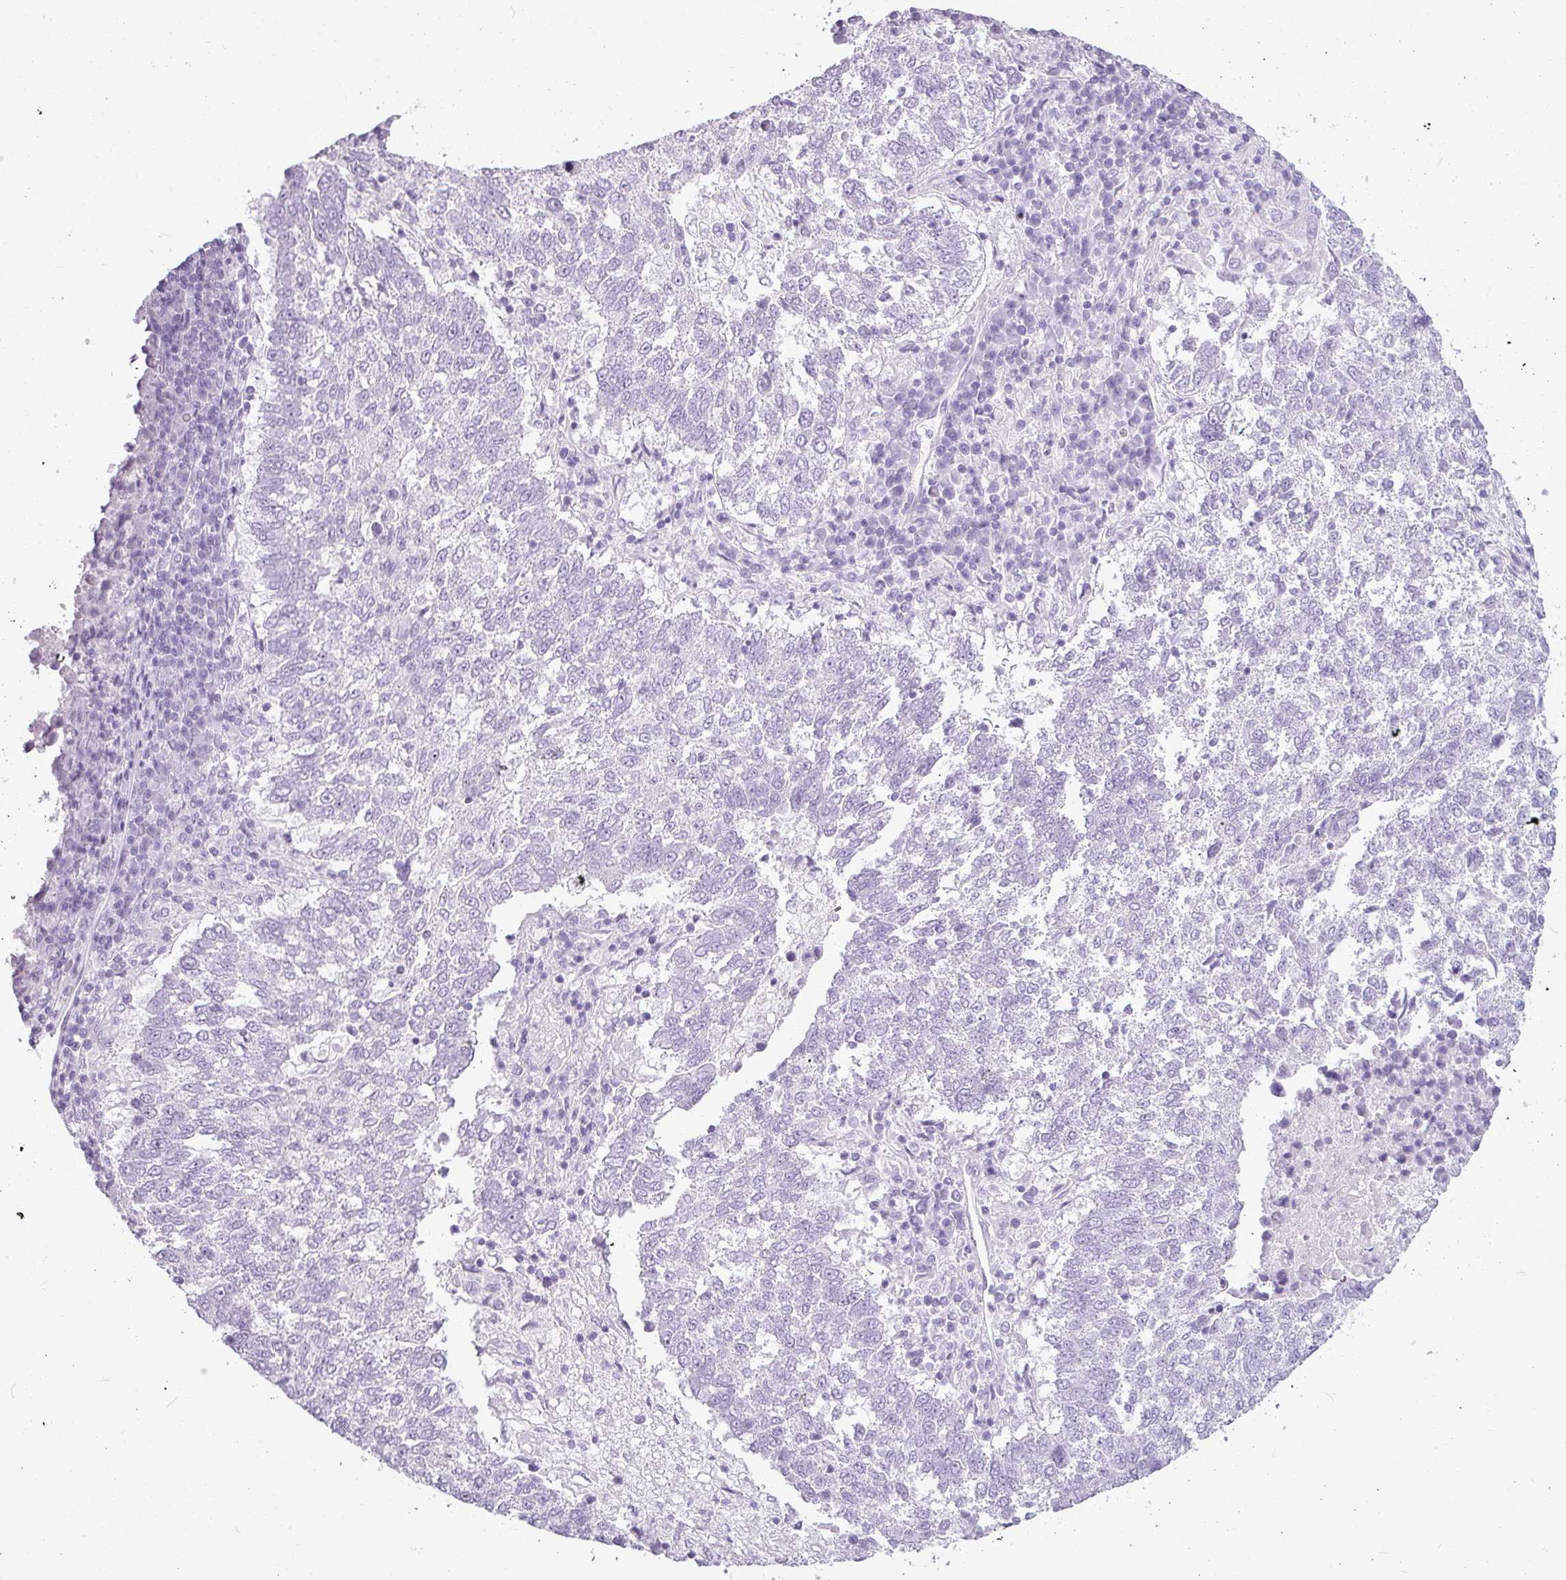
{"staining": {"intensity": "negative", "quantity": "none", "location": "none"}, "tissue": "lung cancer", "cell_type": "Tumor cells", "image_type": "cancer", "snomed": [{"axis": "morphology", "description": "Squamous cell carcinoma, NOS"}, {"axis": "topography", "description": "Lung"}], "caption": "Tumor cells show no significant protein expression in squamous cell carcinoma (lung).", "gene": "AMY1B", "patient": {"sex": "male", "age": 73}}